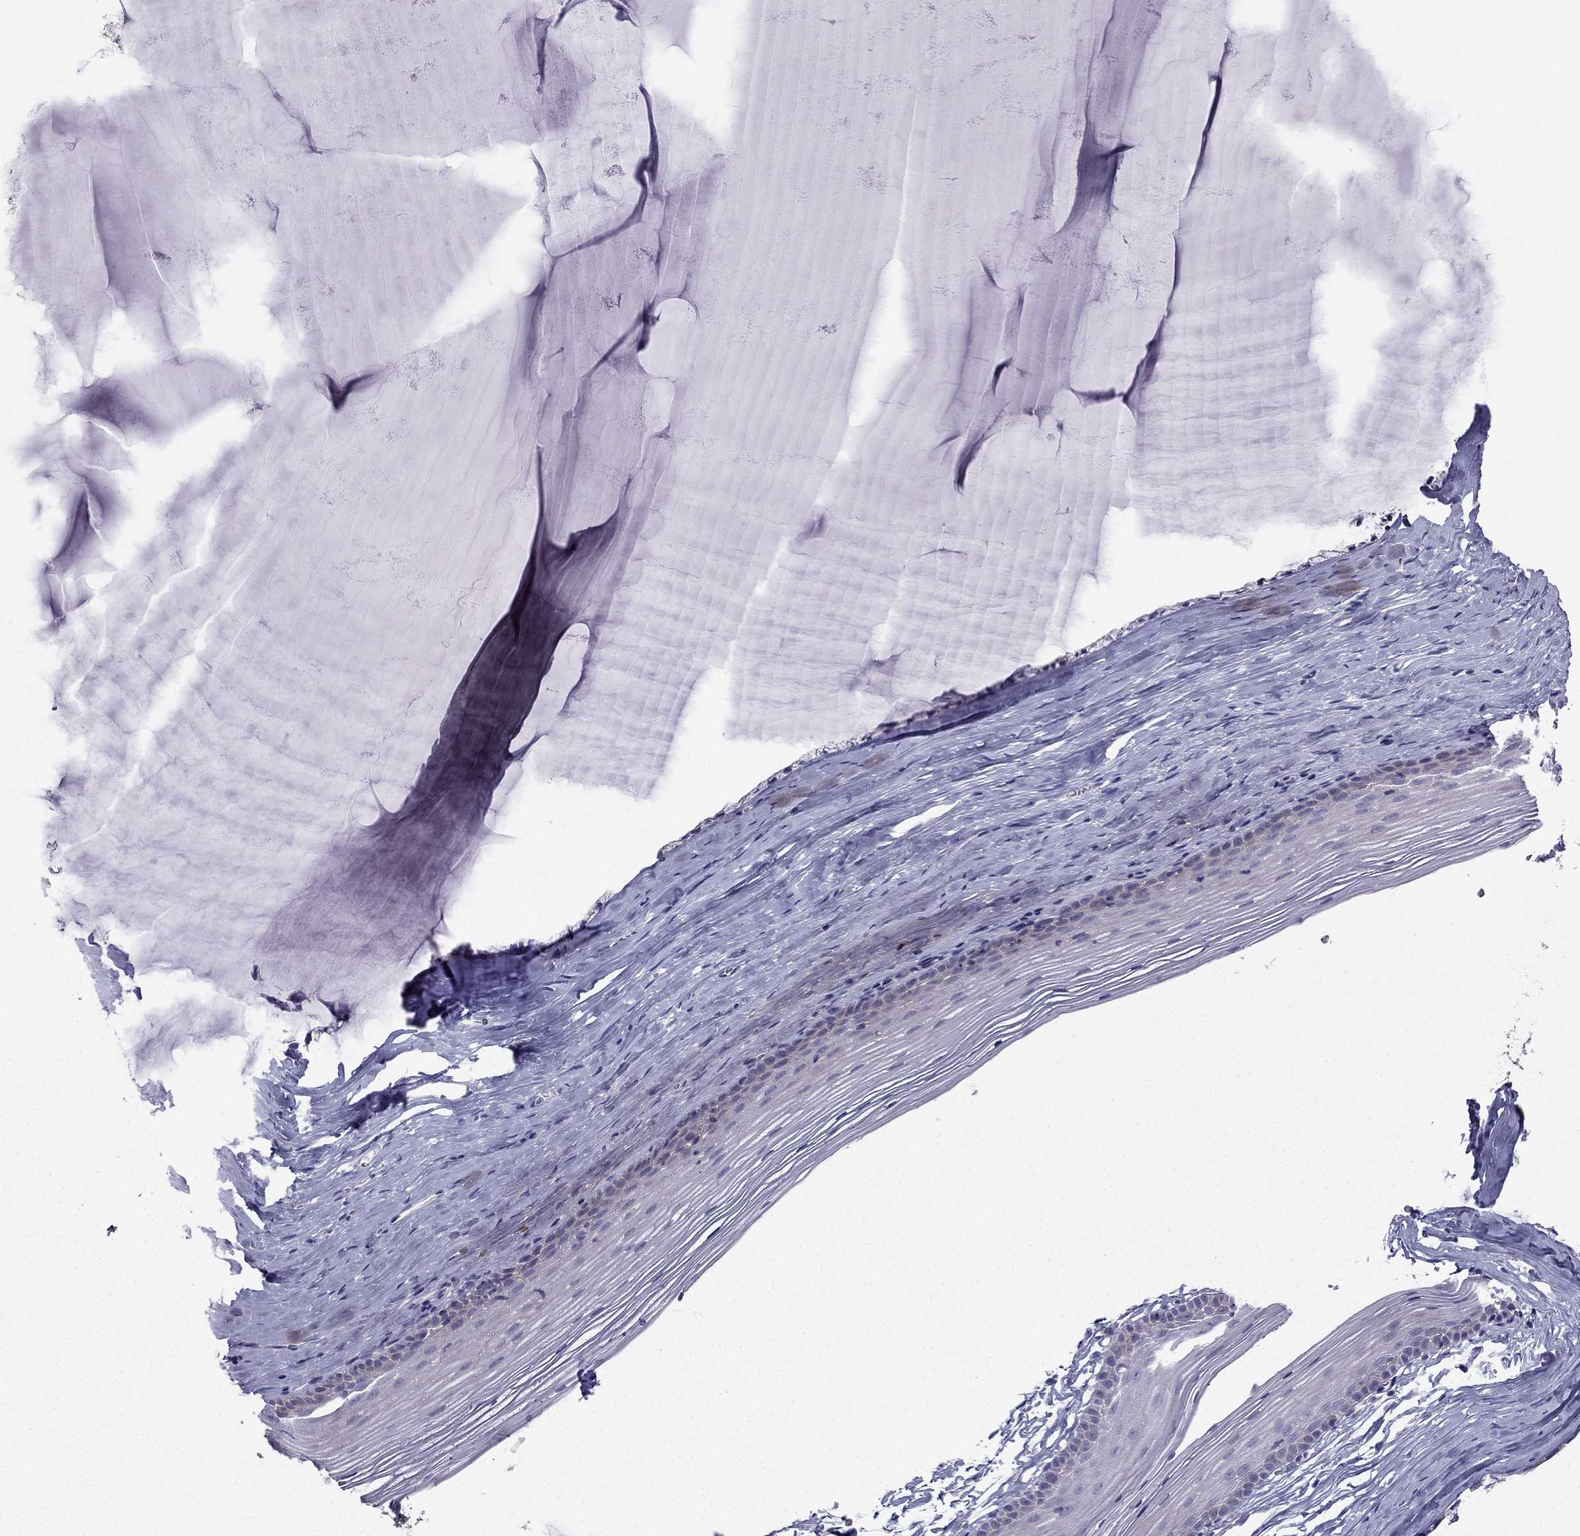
{"staining": {"intensity": "negative", "quantity": "none", "location": "none"}, "tissue": "cervix", "cell_type": "Glandular cells", "image_type": "normal", "snomed": [{"axis": "morphology", "description": "Normal tissue, NOS"}, {"axis": "topography", "description": "Cervix"}], "caption": "Immunohistochemistry image of benign cervix stained for a protein (brown), which reveals no expression in glandular cells.", "gene": "AS3MT", "patient": {"sex": "female", "age": 40}}